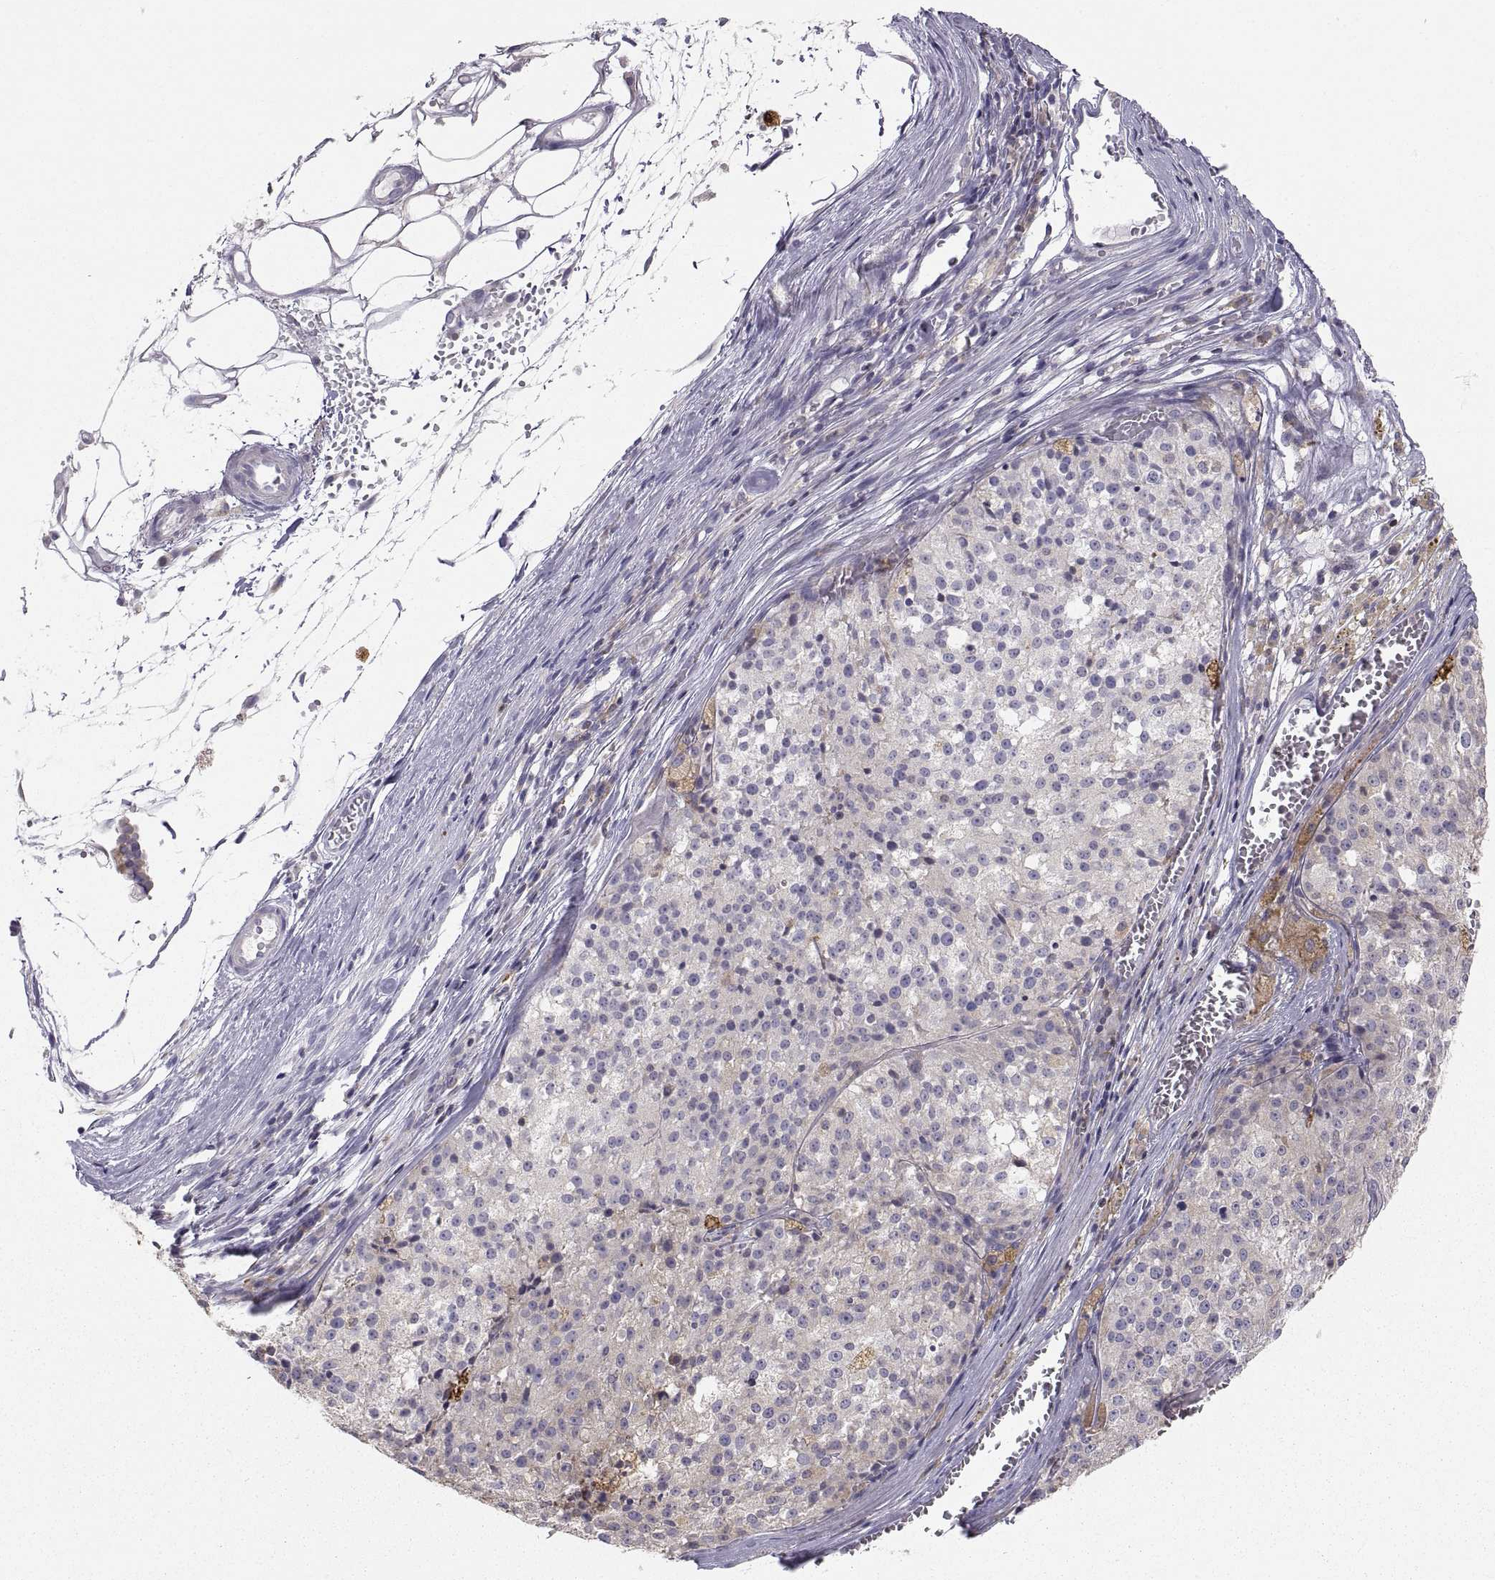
{"staining": {"intensity": "negative", "quantity": "none", "location": "none"}, "tissue": "melanoma", "cell_type": "Tumor cells", "image_type": "cancer", "snomed": [{"axis": "morphology", "description": "Malignant melanoma, Metastatic site"}, {"axis": "topography", "description": "Lymph node"}], "caption": "Tumor cells are negative for brown protein staining in melanoma.", "gene": "ERO1A", "patient": {"sex": "female", "age": 64}}